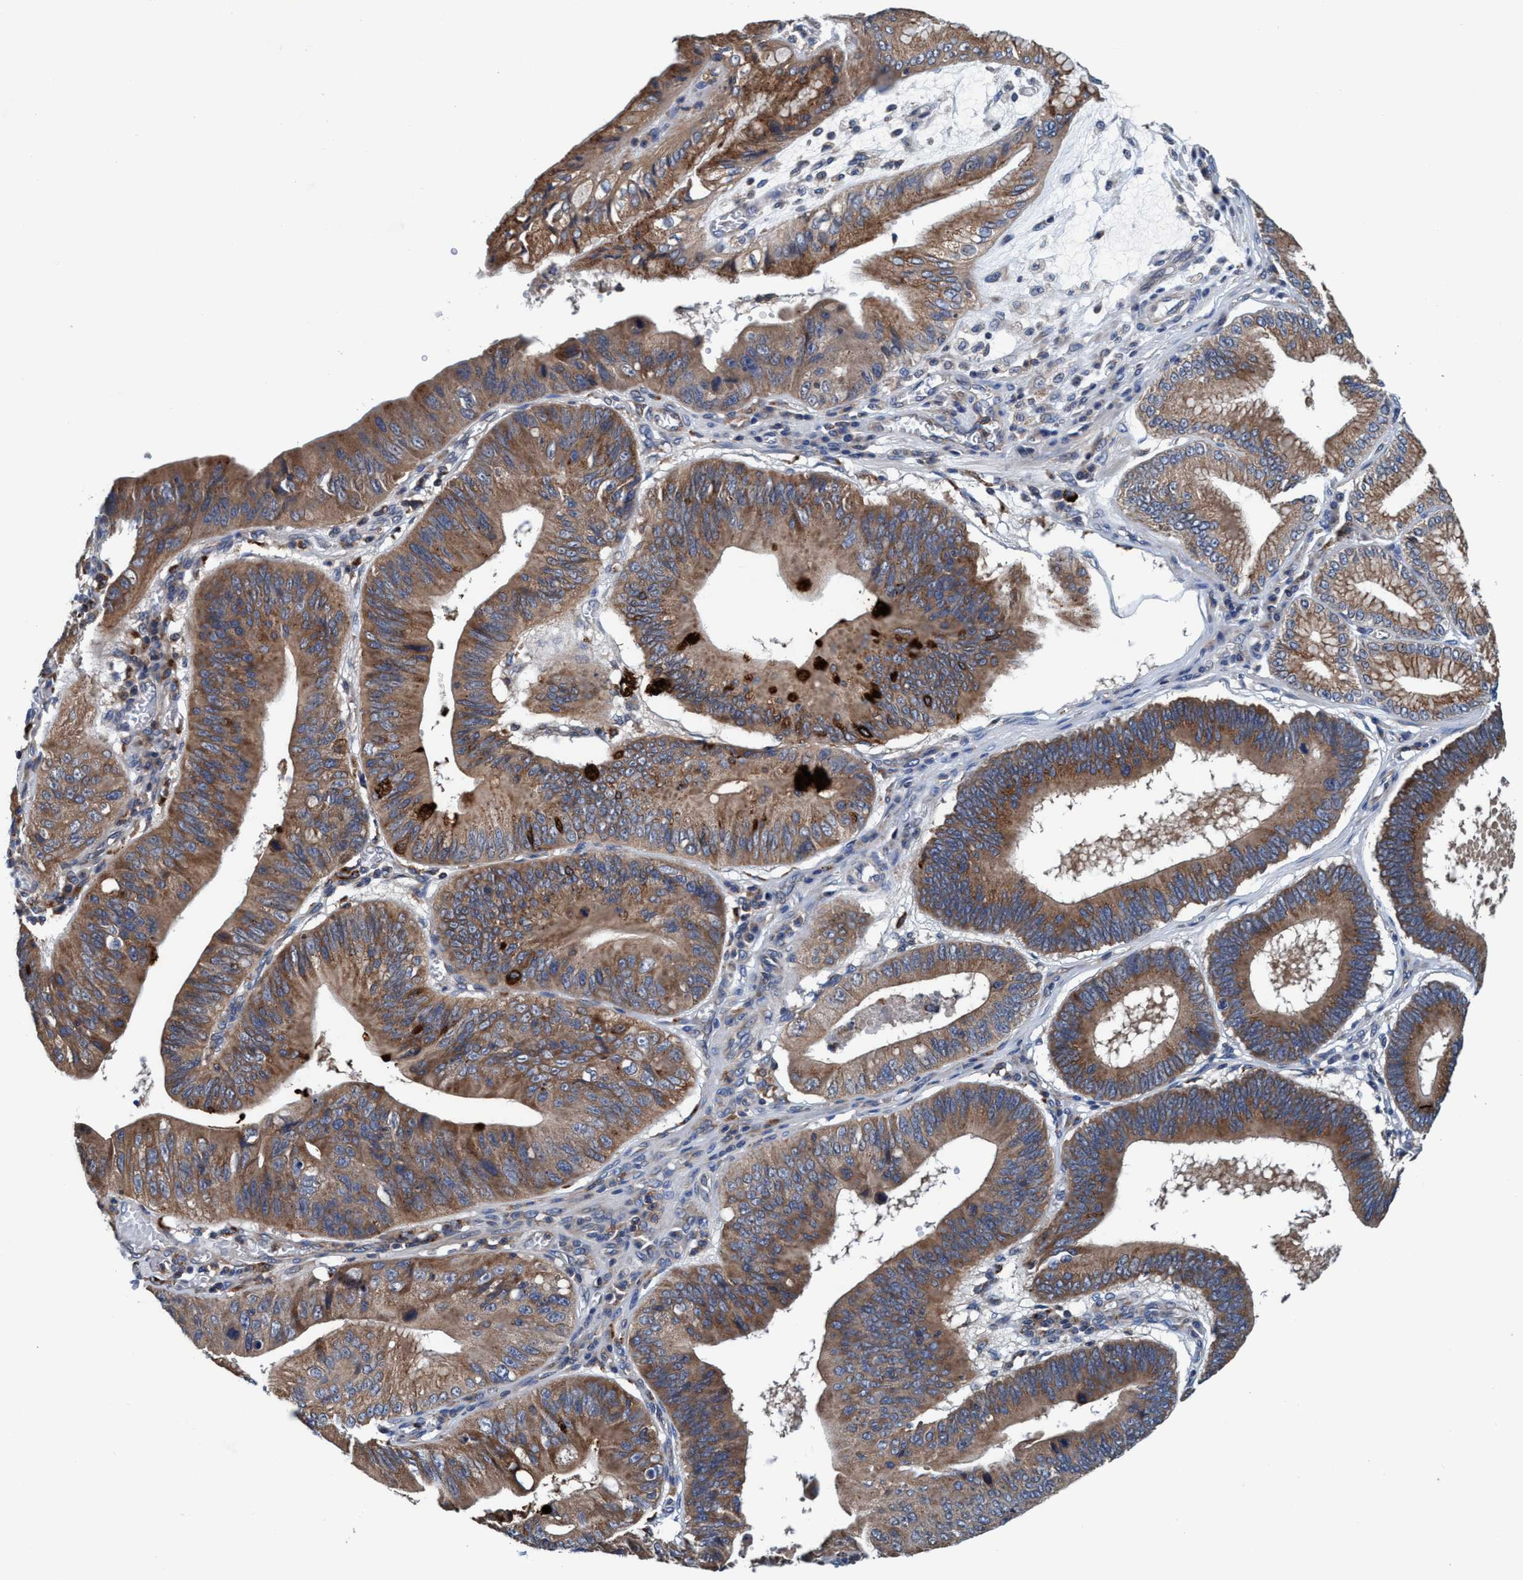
{"staining": {"intensity": "moderate", "quantity": ">75%", "location": "cytoplasmic/membranous"}, "tissue": "stomach cancer", "cell_type": "Tumor cells", "image_type": "cancer", "snomed": [{"axis": "morphology", "description": "Adenocarcinoma, NOS"}, {"axis": "topography", "description": "Stomach"}], "caption": "Immunohistochemical staining of human adenocarcinoma (stomach) demonstrates medium levels of moderate cytoplasmic/membranous positivity in about >75% of tumor cells.", "gene": "ENDOG", "patient": {"sex": "male", "age": 59}}